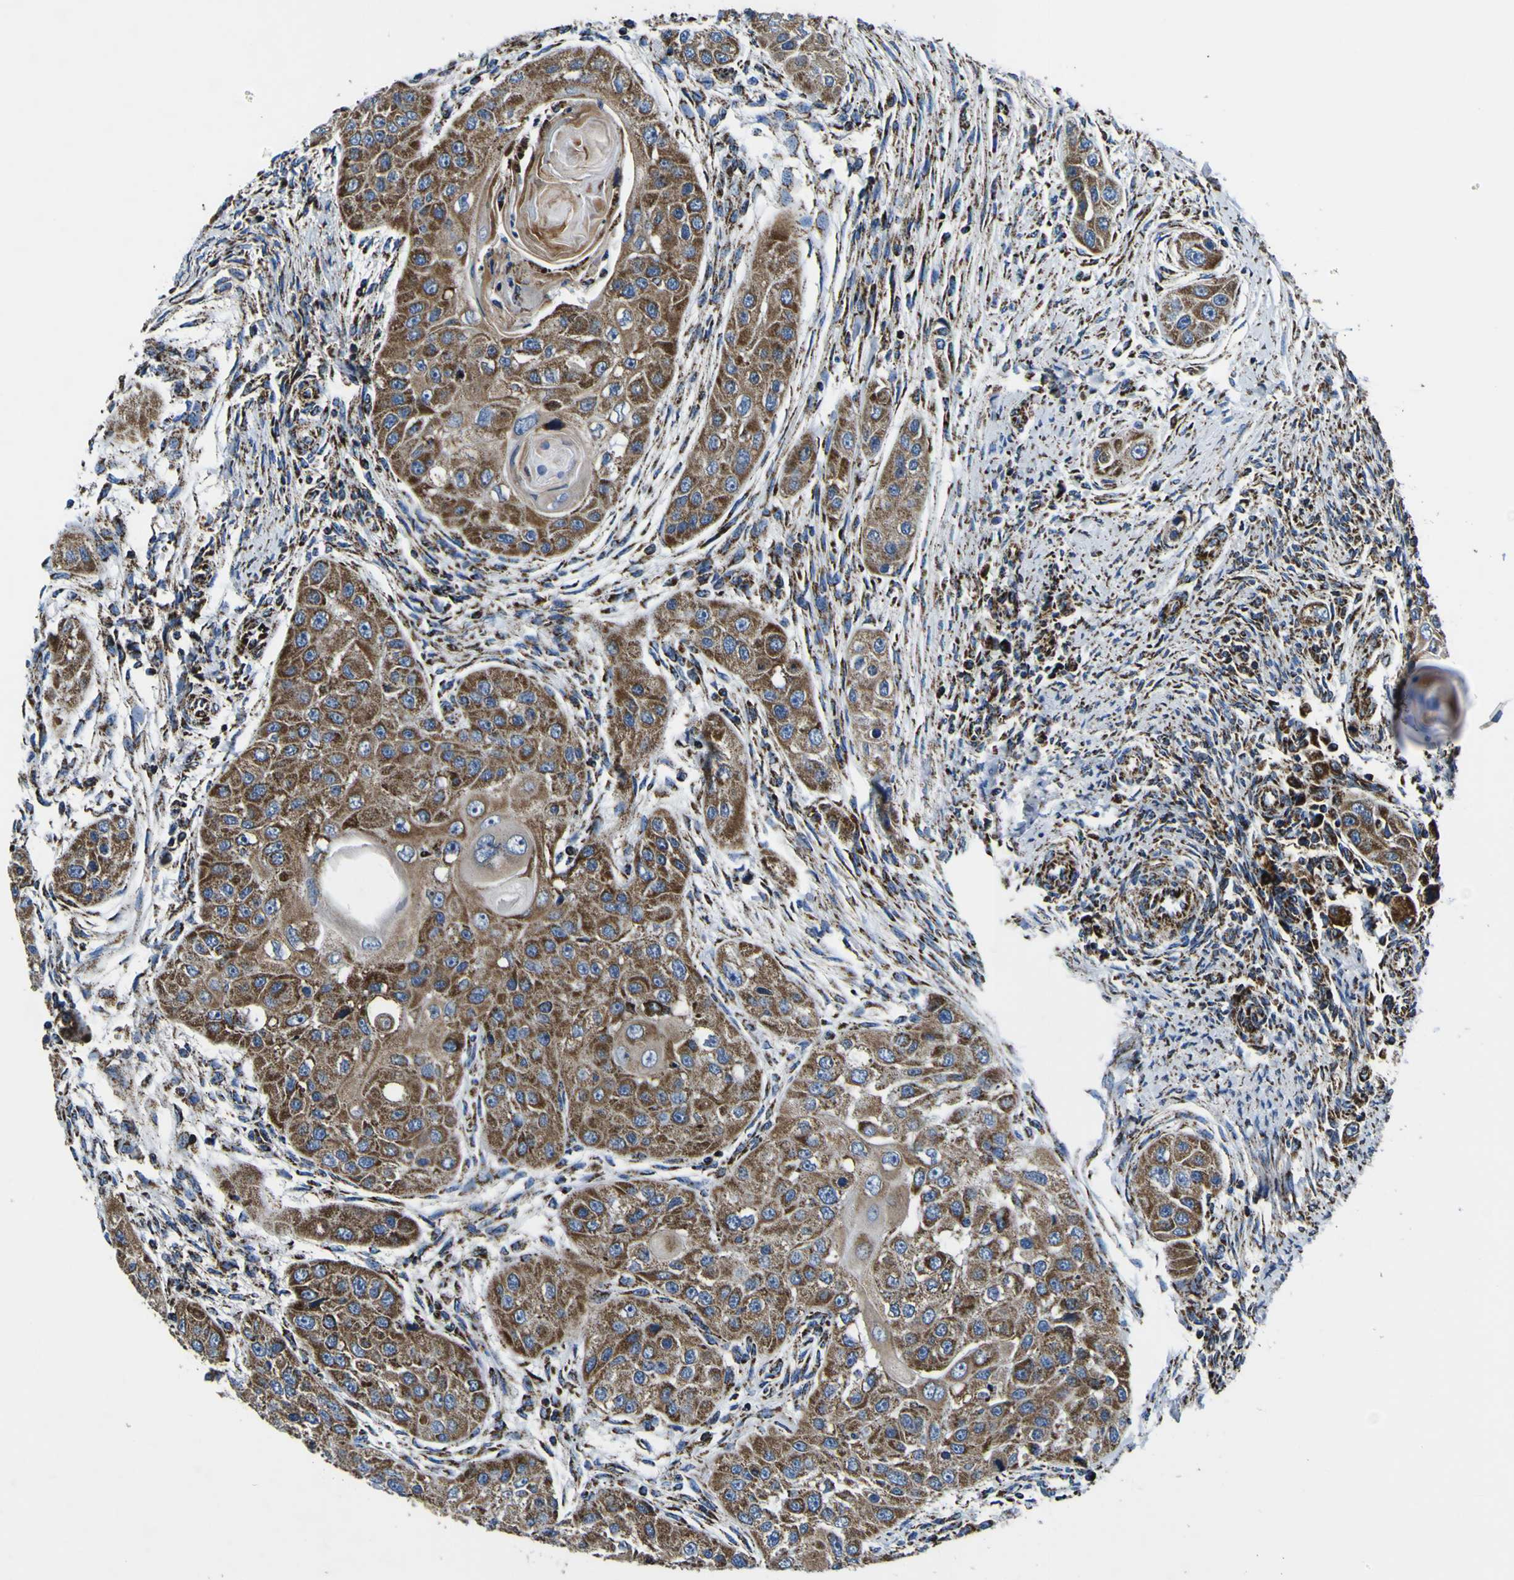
{"staining": {"intensity": "moderate", "quantity": ">75%", "location": "cytoplasmic/membranous"}, "tissue": "head and neck cancer", "cell_type": "Tumor cells", "image_type": "cancer", "snomed": [{"axis": "morphology", "description": "Normal tissue, NOS"}, {"axis": "morphology", "description": "Squamous cell carcinoma, NOS"}, {"axis": "topography", "description": "Skeletal muscle"}, {"axis": "topography", "description": "Head-Neck"}], "caption": "Immunohistochemical staining of human head and neck cancer (squamous cell carcinoma) exhibits medium levels of moderate cytoplasmic/membranous expression in approximately >75% of tumor cells.", "gene": "PTRH2", "patient": {"sex": "male", "age": 51}}